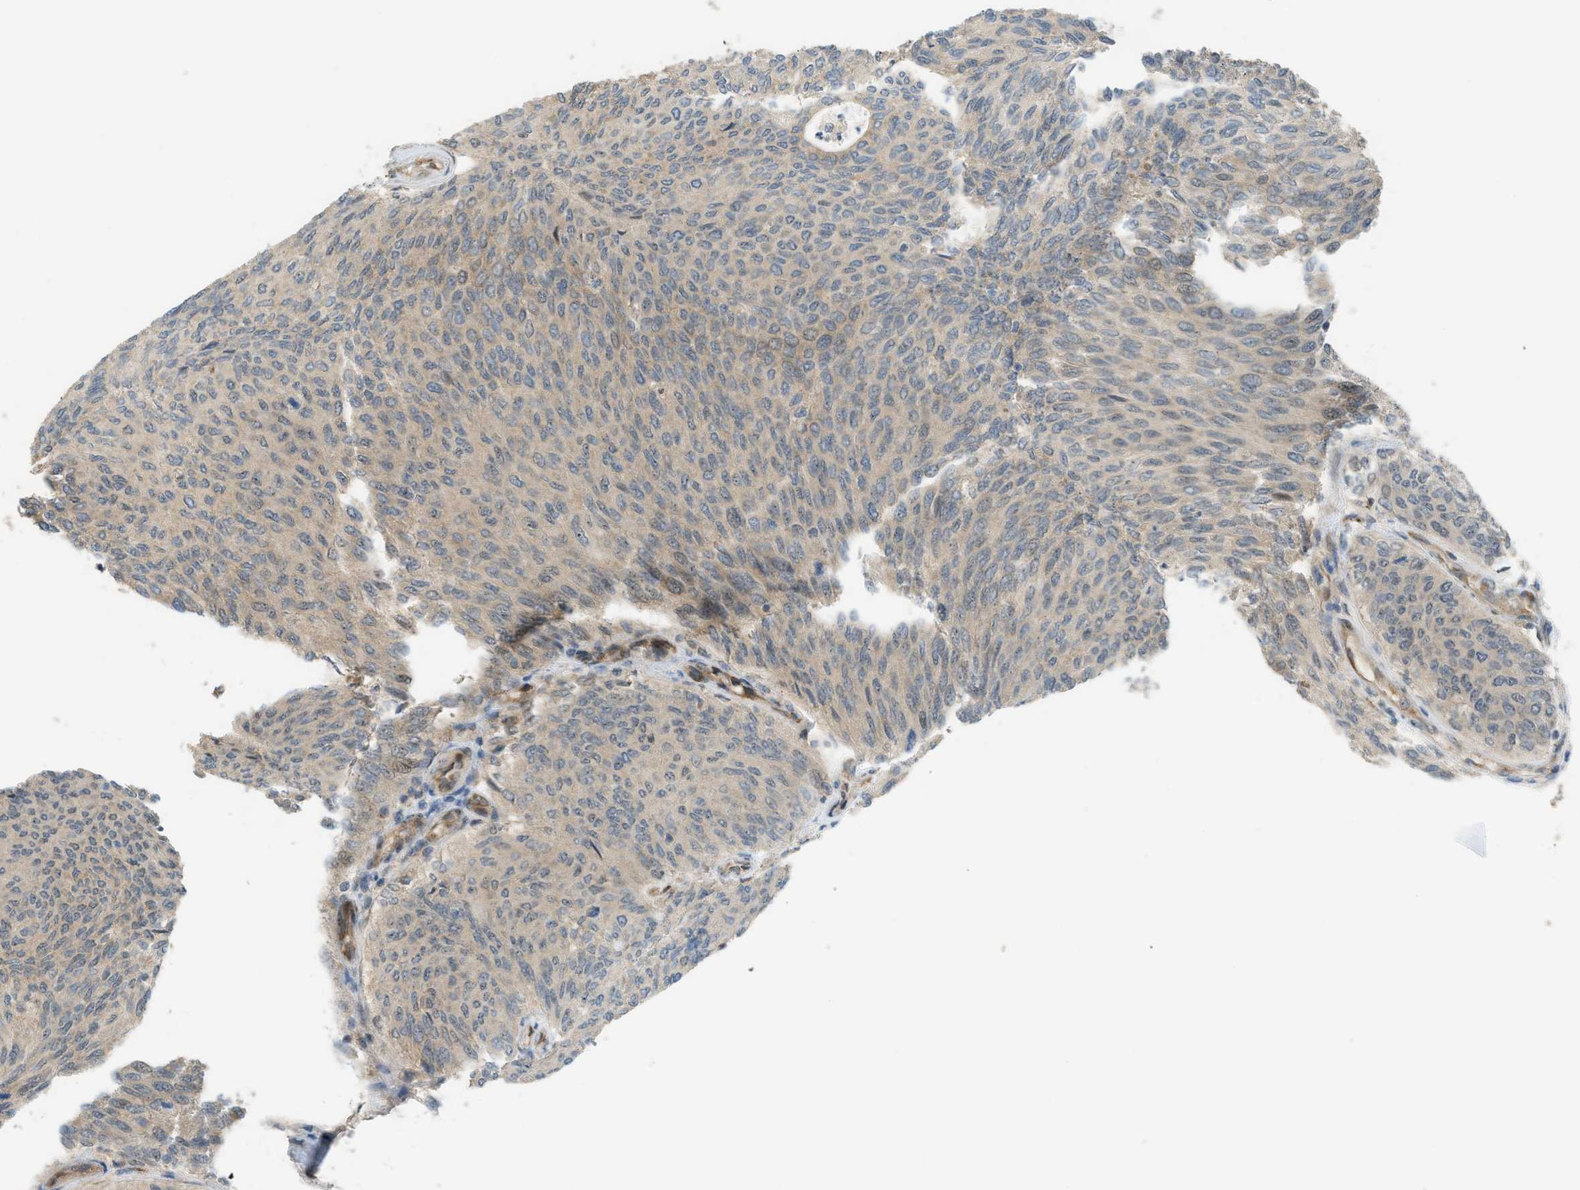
{"staining": {"intensity": "weak", "quantity": ">75%", "location": "cytoplasmic/membranous,nuclear"}, "tissue": "urothelial cancer", "cell_type": "Tumor cells", "image_type": "cancer", "snomed": [{"axis": "morphology", "description": "Urothelial carcinoma, Low grade"}, {"axis": "topography", "description": "Urinary bladder"}], "caption": "A histopathology image of human urothelial cancer stained for a protein demonstrates weak cytoplasmic/membranous and nuclear brown staining in tumor cells.", "gene": "CCDC186", "patient": {"sex": "female", "age": 79}}